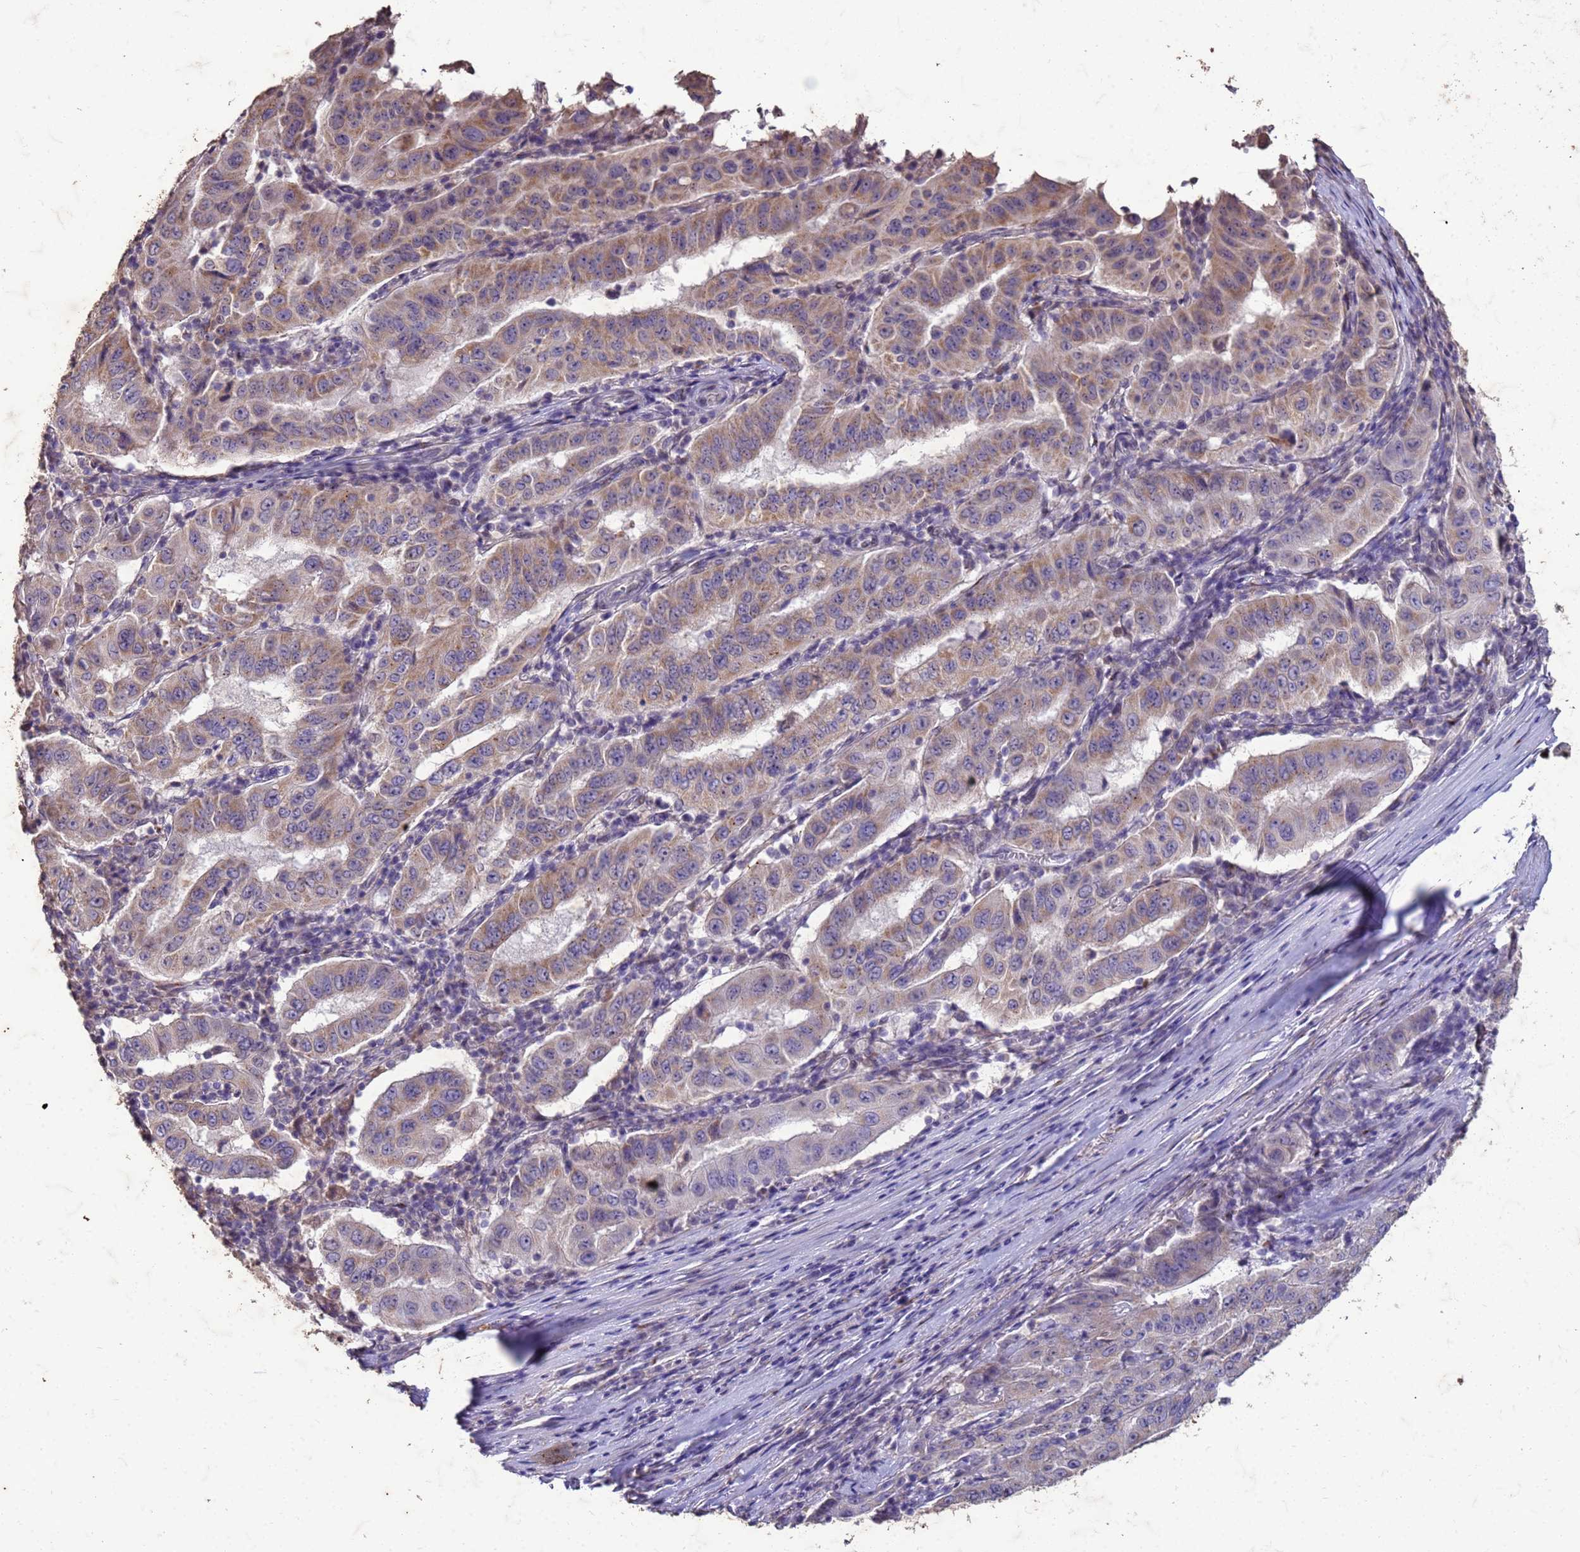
{"staining": {"intensity": "weak", "quantity": "25%-75%", "location": "cytoplasmic/membranous"}, "tissue": "pancreatic cancer", "cell_type": "Tumor cells", "image_type": "cancer", "snomed": [{"axis": "morphology", "description": "Adenocarcinoma, NOS"}, {"axis": "topography", "description": "Pancreas"}], "caption": "The immunohistochemical stain labels weak cytoplasmic/membranous positivity in tumor cells of adenocarcinoma (pancreatic) tissue.", "gene": "SLC25A15", "patient": {"sex": "male", "age": 63}}